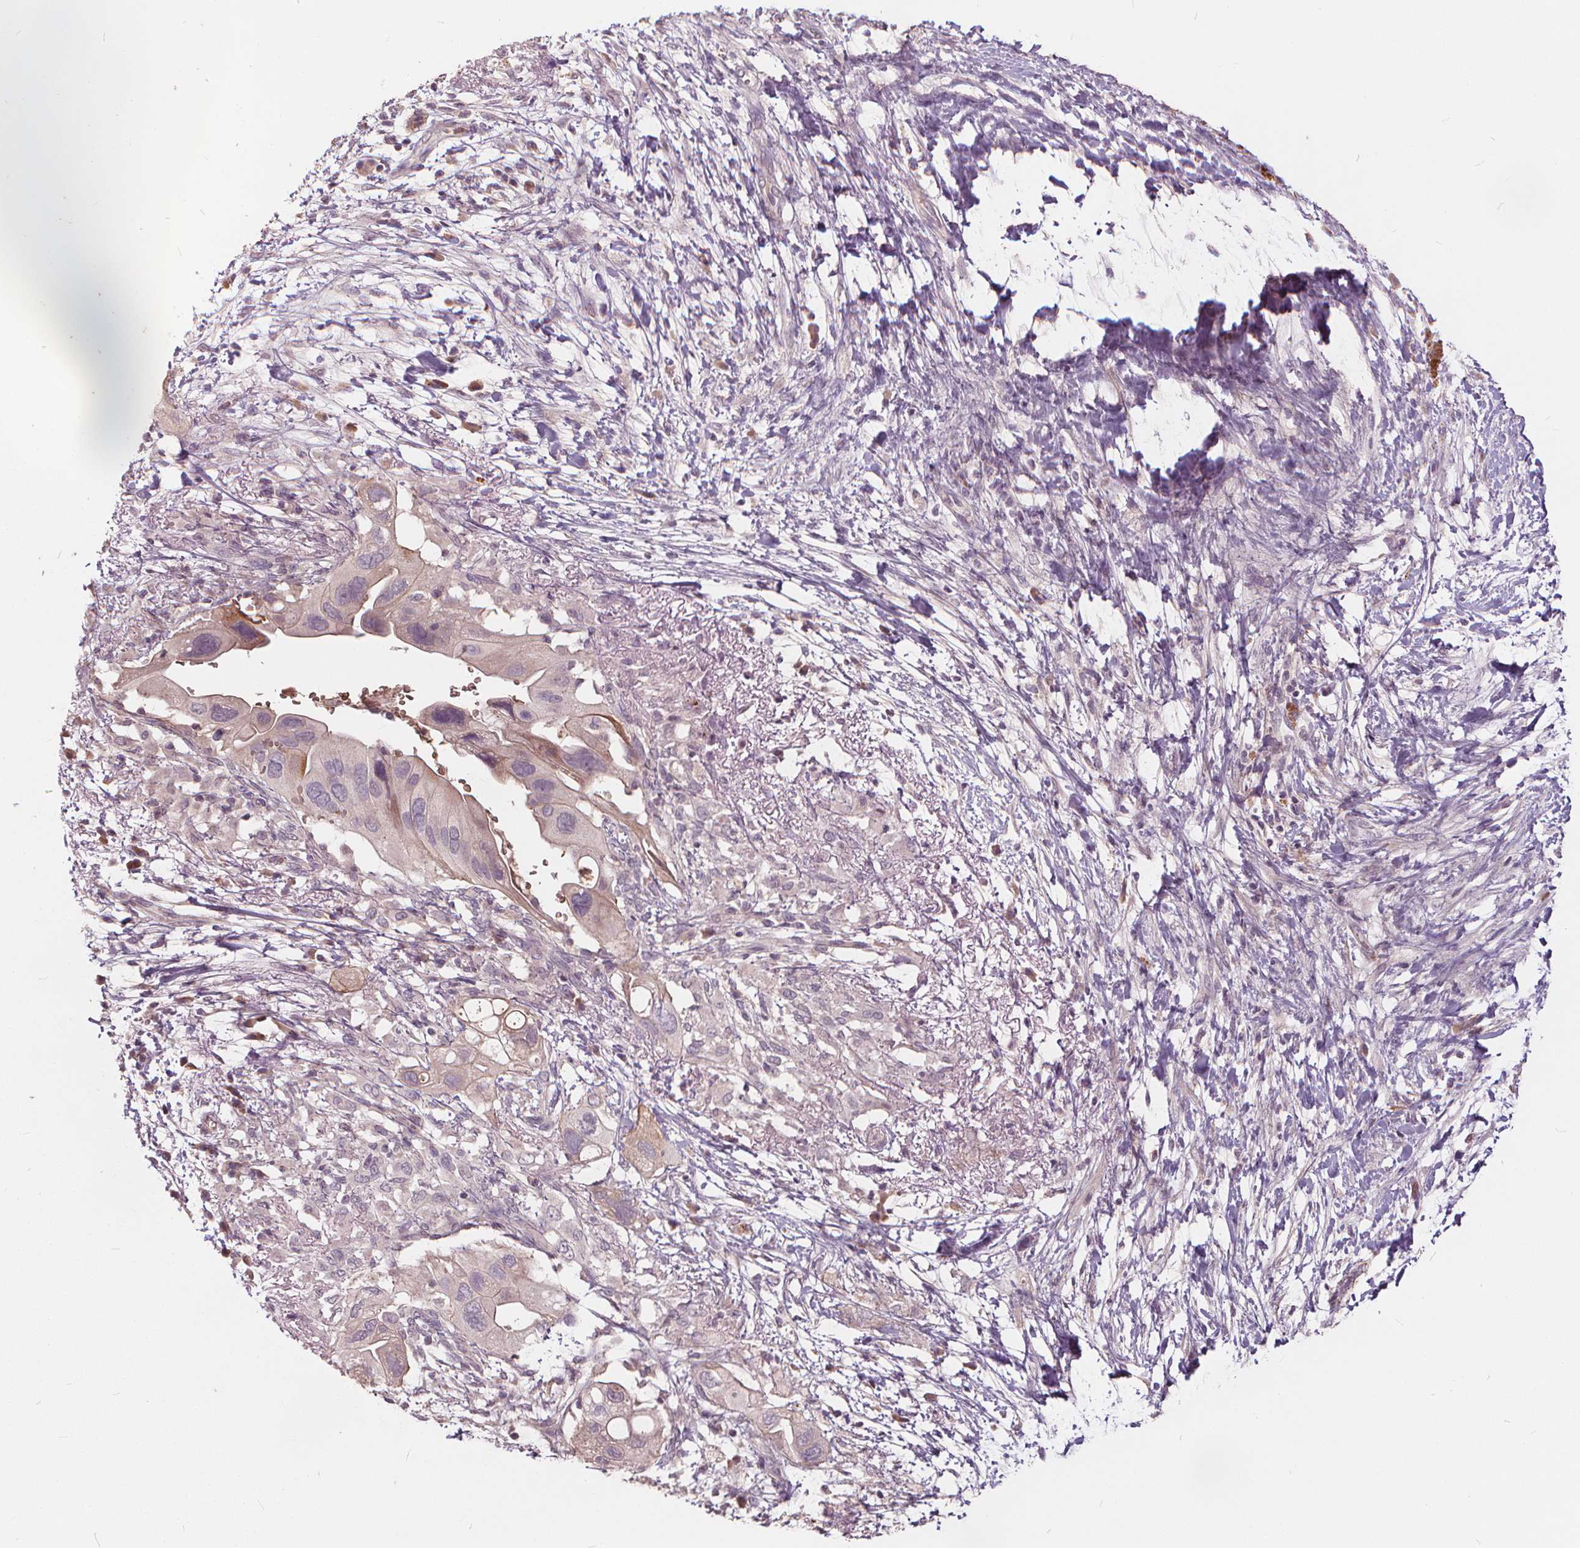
{"staining": {"intensity": "negative", "quantity": "none", "location": "none"}, "tissue": "pancreatic cancer", "cell_type": "Tumor cells", "image_type": "cancer", "snomed": [{"axis": "morphology", "description": "Adenocarcinoma, NOS"}, {"axis": "topography", "description": "Pancreas"}], "caption": "The IHC micrograph has no significant expression in tumor cells of pancreatic adenocarcinoma tissue. (Immunohistochemistry, brightfield microscopy, high magnification).", "gene": "IPO13", "patient": {"sex": "female", "age": 72}}